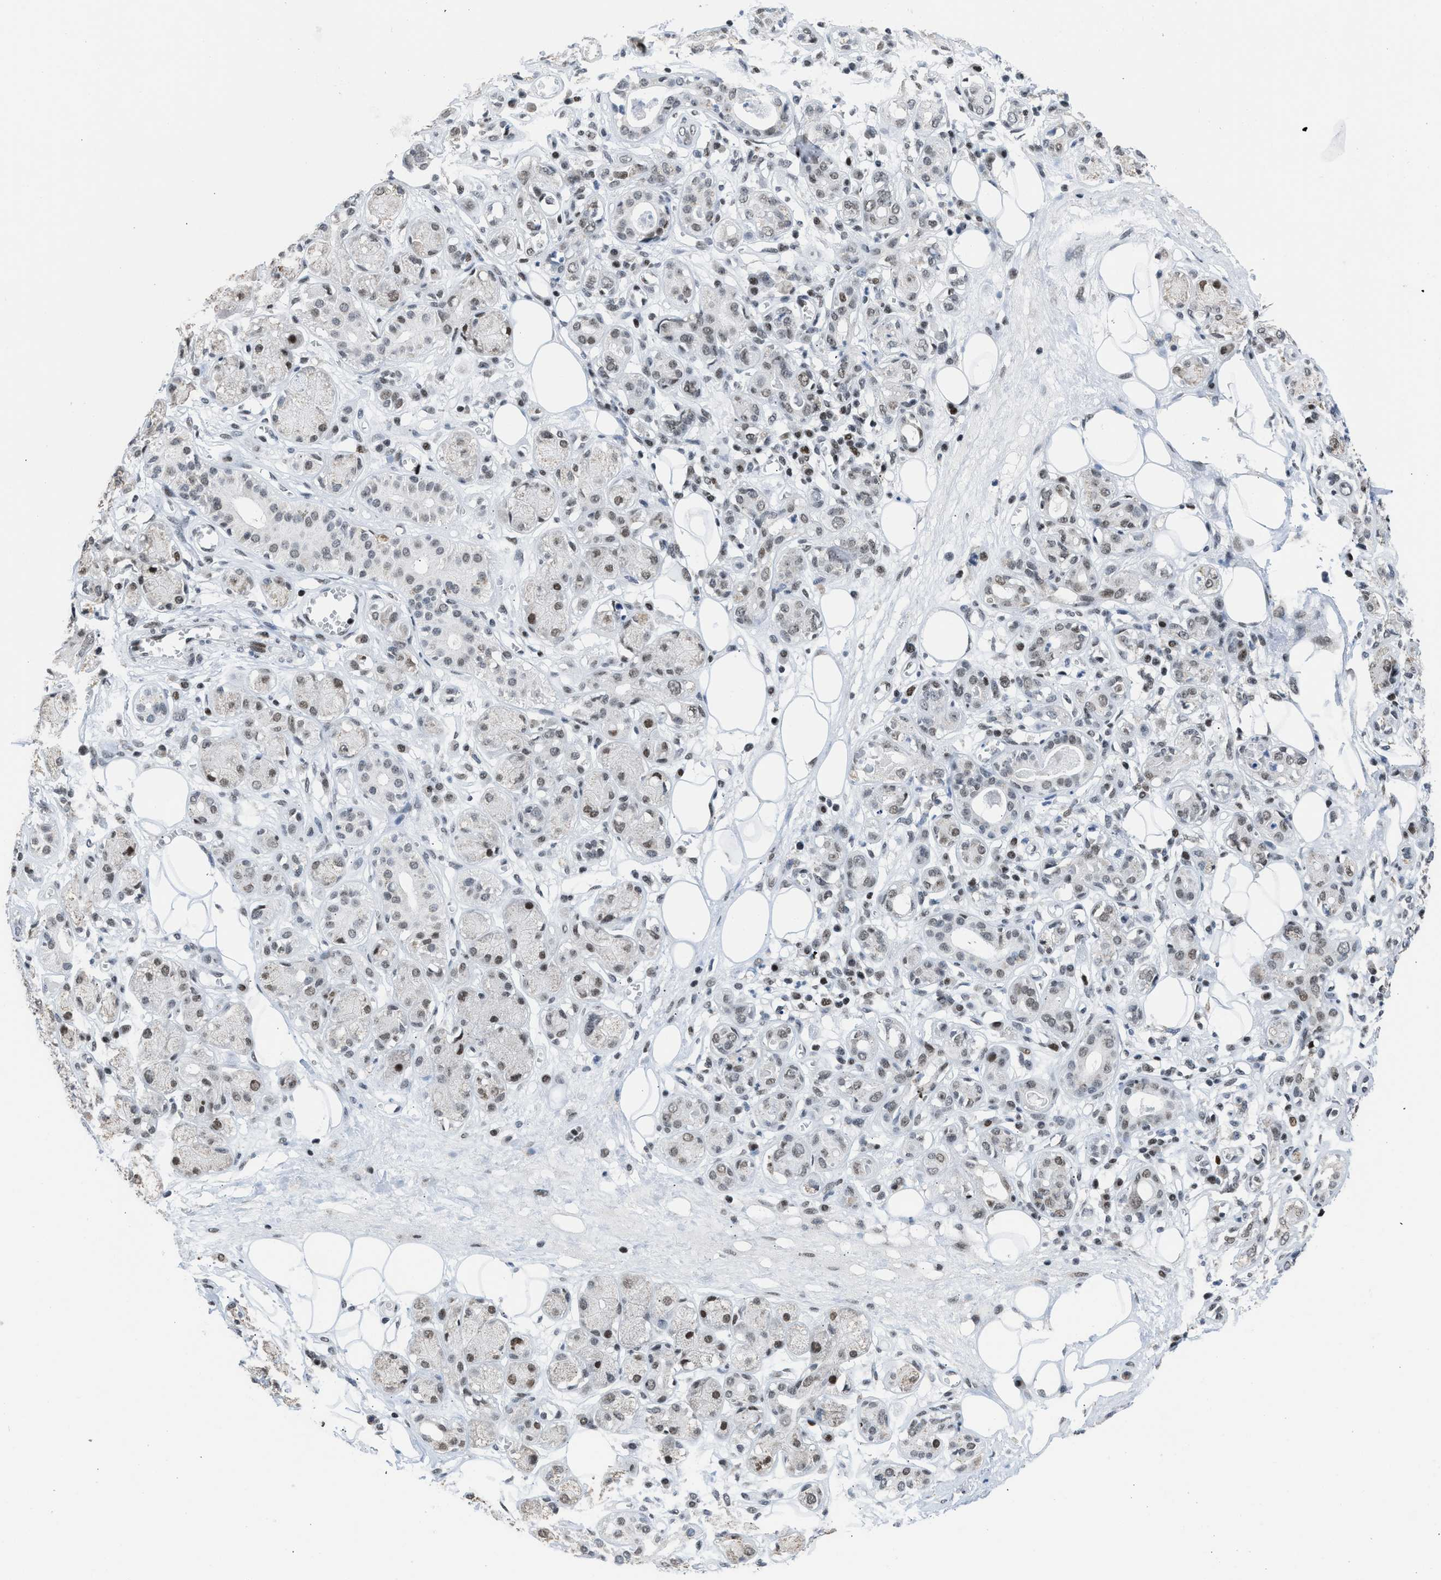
{"staining": {"intensity": "negative", "quantity": "none", "location": "none"}, "tissue": "adipose tissue", "cell_type": "Adipocytes", "image_type": "normal", "snomed": [{"axis": "morphology", "description": "Normal tissue, NOS"}, {"axis": "morphology", "description": "Inflammation, NOS"}, {"axis": "topography", "description": "Salivary gland"}, {"axis": "topography", "description": "Peripheral nerve tissue"}], "caption": "High magnification brightfield microscopy of benign adipose tissue stained with DAB (brown) and counterstained with hematoxylin (blue): adipocytes show no significant staining. (Stains: DAB IHC with hematoxylin counter stain, Microscopy: brightfield microscopy at high magnification).", "gene": "TERF2IP", "patient": {"sex": "female", "age": 75}}